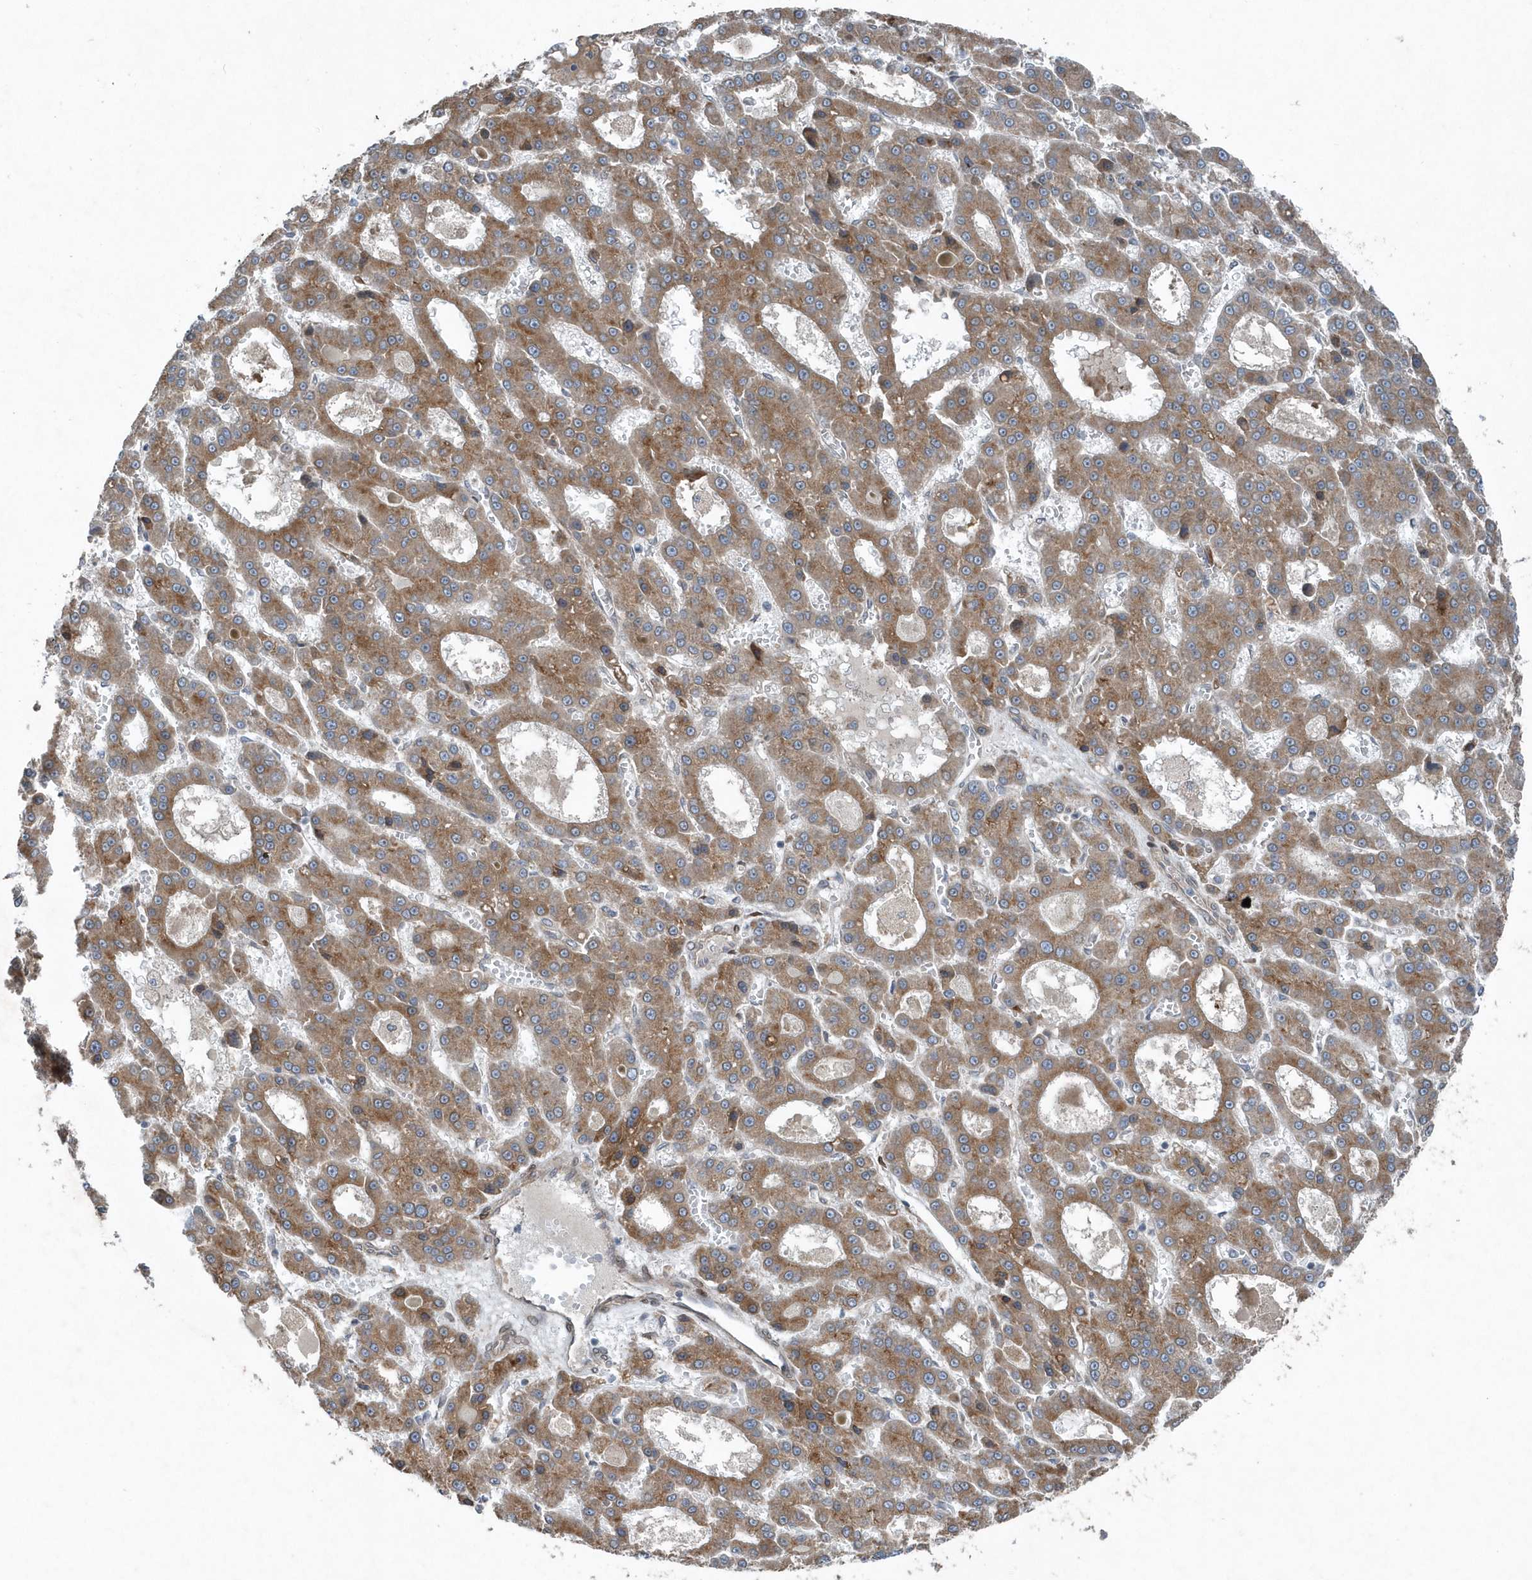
{"staining": {"intensity": "moderate", "quantity": ">75%", "location": "cytoplasmic/membranous"}, "tissue": "liver cancer", "cell_type": "Tumor cells", "image_type": "cancer", "snomed": [{"axis": "morphology", "description": "Carcinoma, Hepatocellular, NOS"}, {"axis": "topography", "description": "Liver"}], "caption": "Moderate cytoplasmic/membranous protein staining is appreciated in about >75% of tumor cells in hepatocellular carcinoma (liver).", "gene": "MCC", "patient": {"sex": "male", "age": 70}}